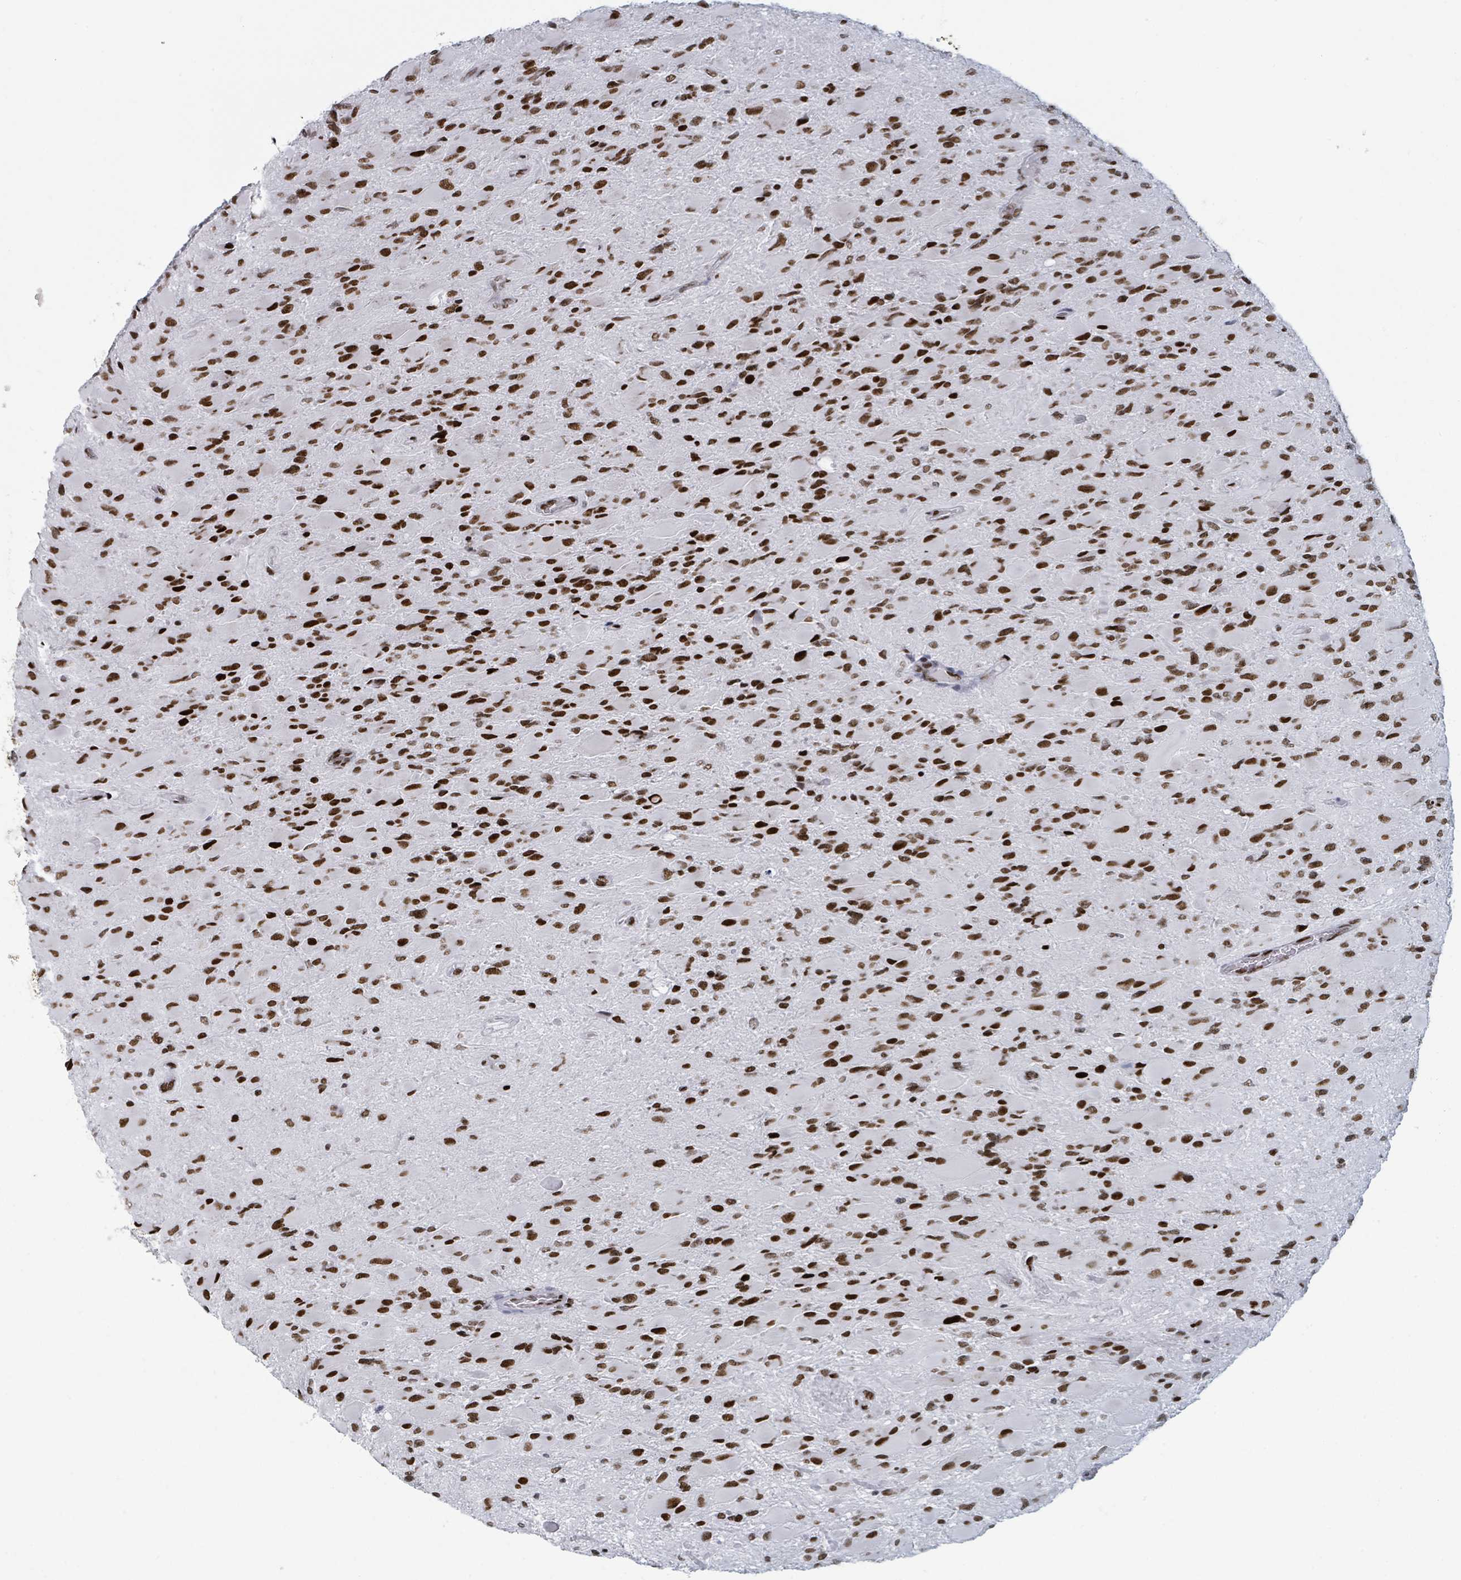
{"staining": {"intensity": "strong", "quantity": "25%-75%", "location": "nuclear"}, "tissue": "glioma", "cell_type": "Tumor cells", "image_type": "cancer", "snomed": [{"axis": "morphology", "description": "Glioma, malignant, High grade"}, {"axis": "topography", "description": "Cerebral cortex"}], "caption": "IHC photomicrograph of human malignant glioma (high-grade) stained for a protein (brown), which shows high levels of strong nuclear positivity in about 25%-75% of tumor cells.", "gene": "DHX16", "patient": {"sex": "female", "age": 36}}